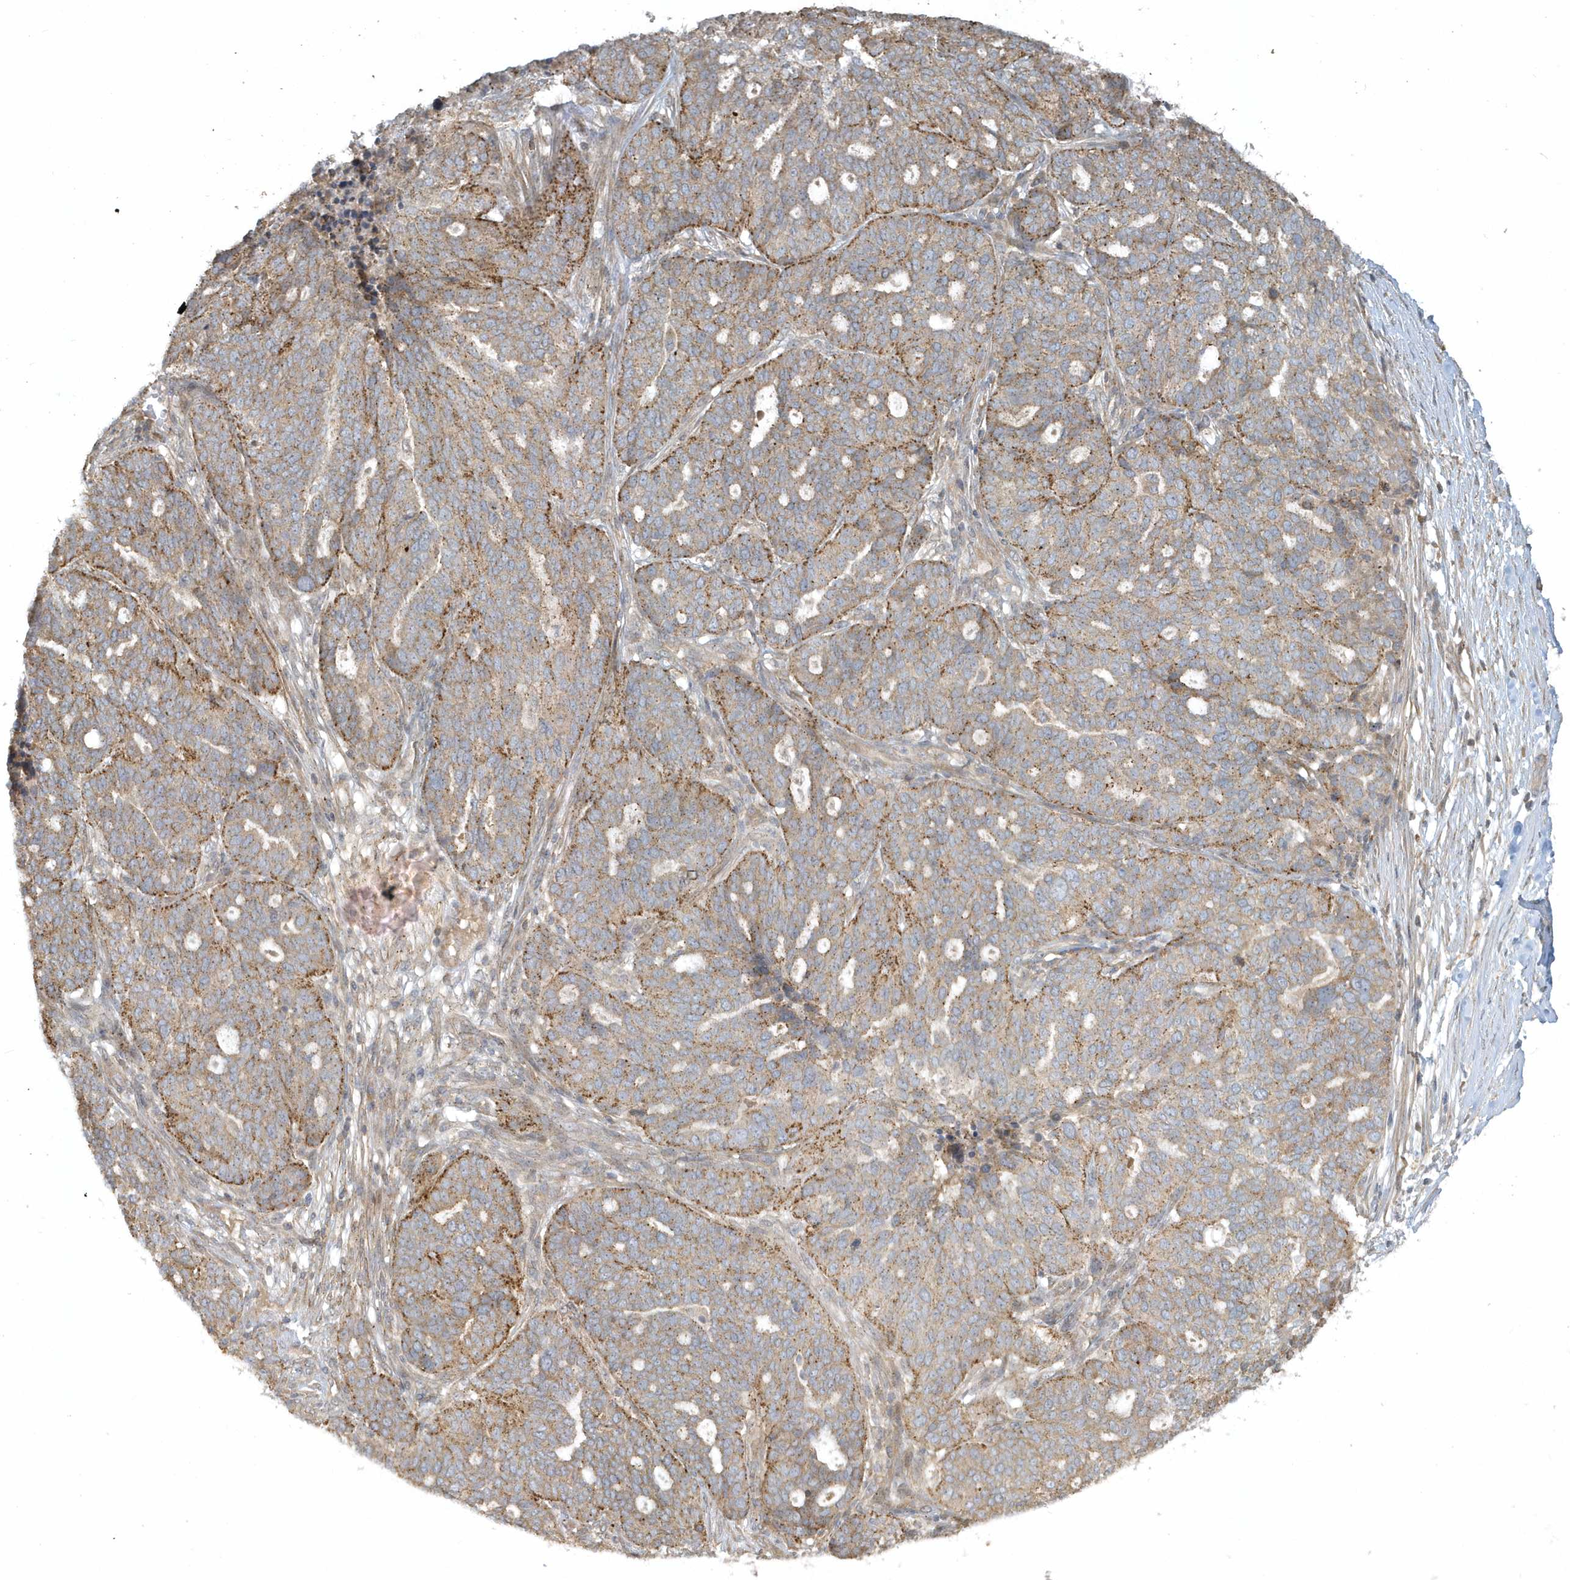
{"staining": {"intensity": "moderate", "quantity": ">75%", "location": "cytoplasmic/membranous"}, "tissue": "ovarian cancer", "cell_type": "Tumor cells", "image_type": "cancer", "snomed": [{"axis": "morphology", "description": "Cystadenocarcinoma, serous, NOS"}, {"axis": "topography", "description": "Ovary"}], "caption": "Immunohistochemistry micrograph of ovarian cancer (serous cystadenocarcinoma) stained for a protein (brown), which exhibits medium levels of moderate cytoplasmic/membranous staining in approximately >75% of tumor cells.", "gene": "STIM2", "patient": {"sex": "female", "age": 59}}